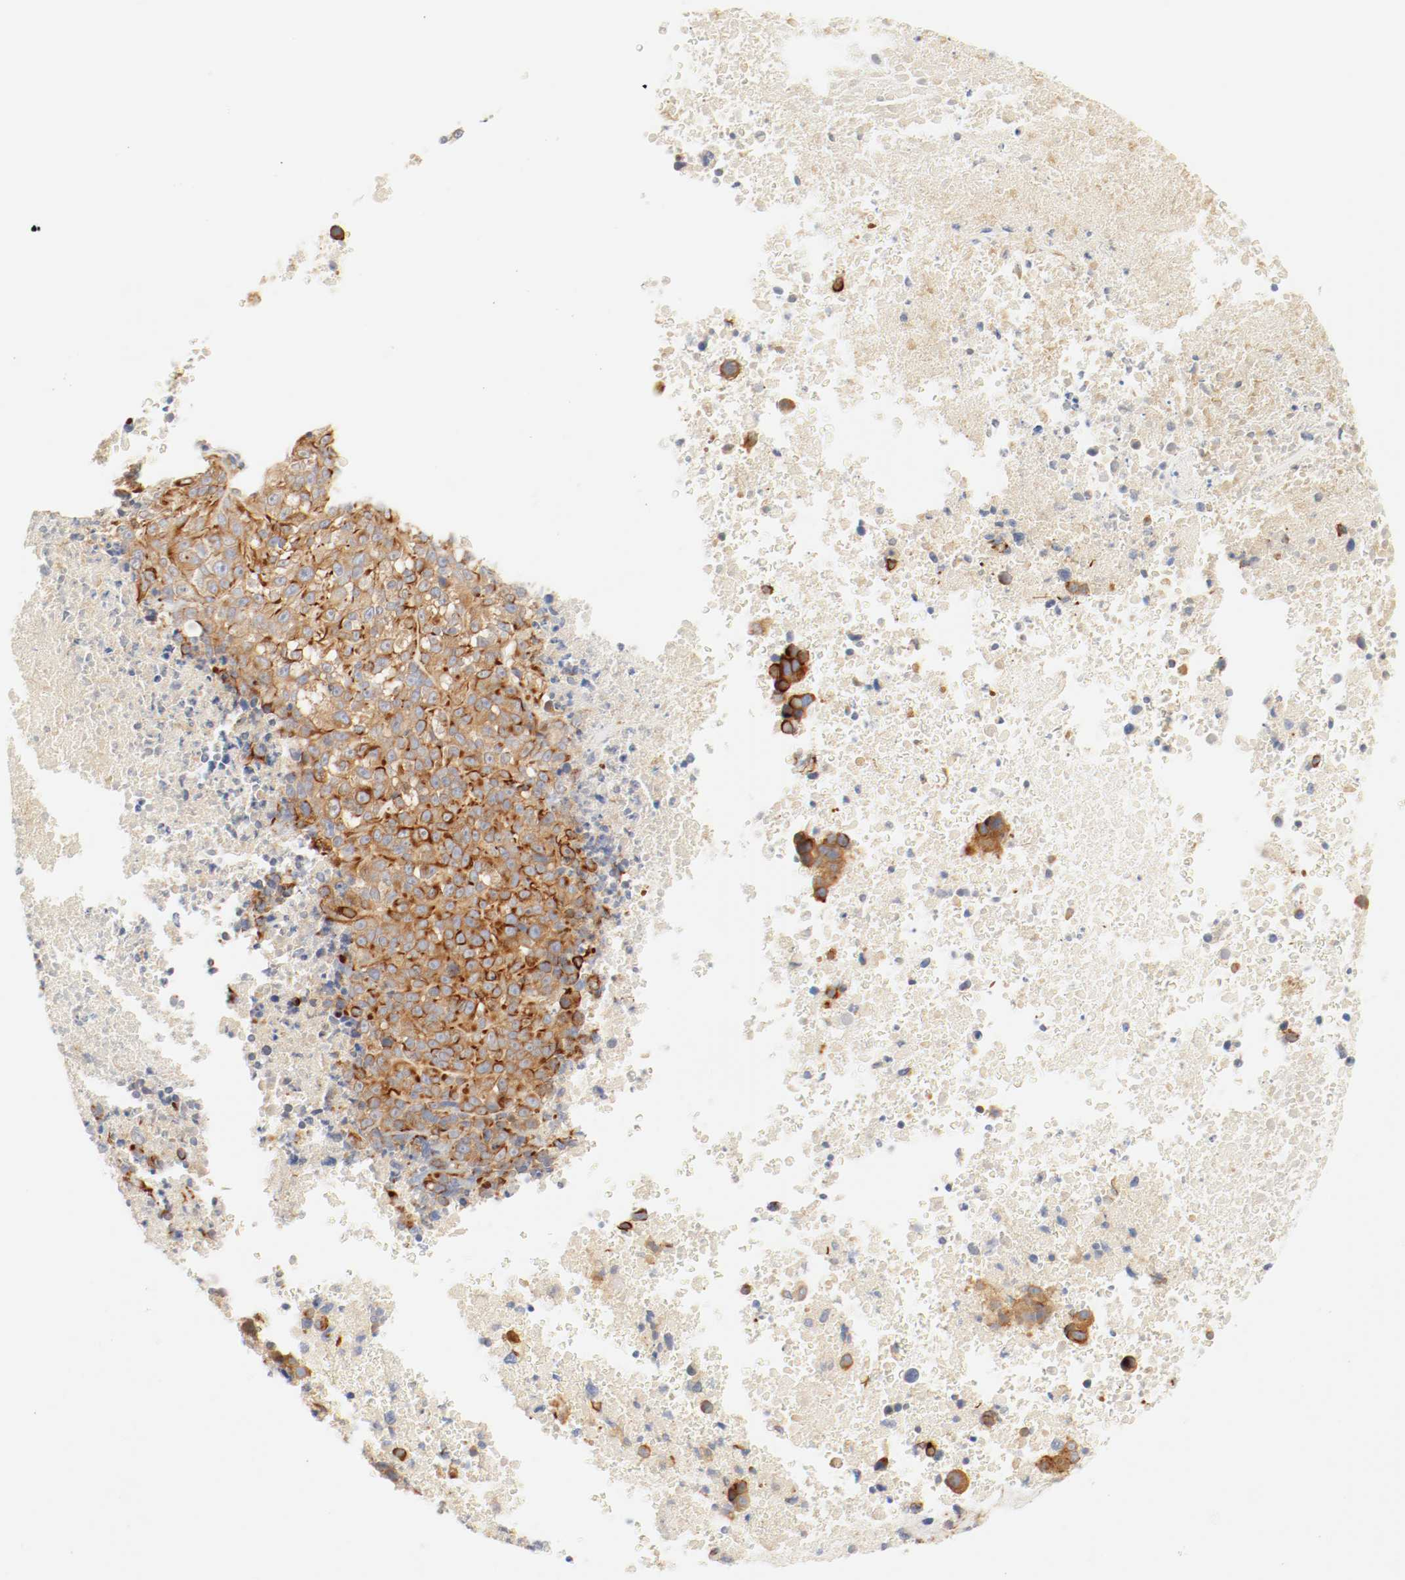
{"staining": {"intensity": "strong", "quantity": ">75%", "location": "cytoplasmic/membranous"}, "tissue": "melanoma", "cell_type": "Tumor cells", "image_type": "cancer", "snomed": [{"axis": "morphology", "description": "Malignant melanoma, Metastatic site"}, {"axis": "topography", "description": "Cerebral cortex"}], "caption": "Melanoma stained with a protein marker displays strong staining in tumor cells.", "gene": "GIT1", "patient": {"sex": "female", "age": 52}}